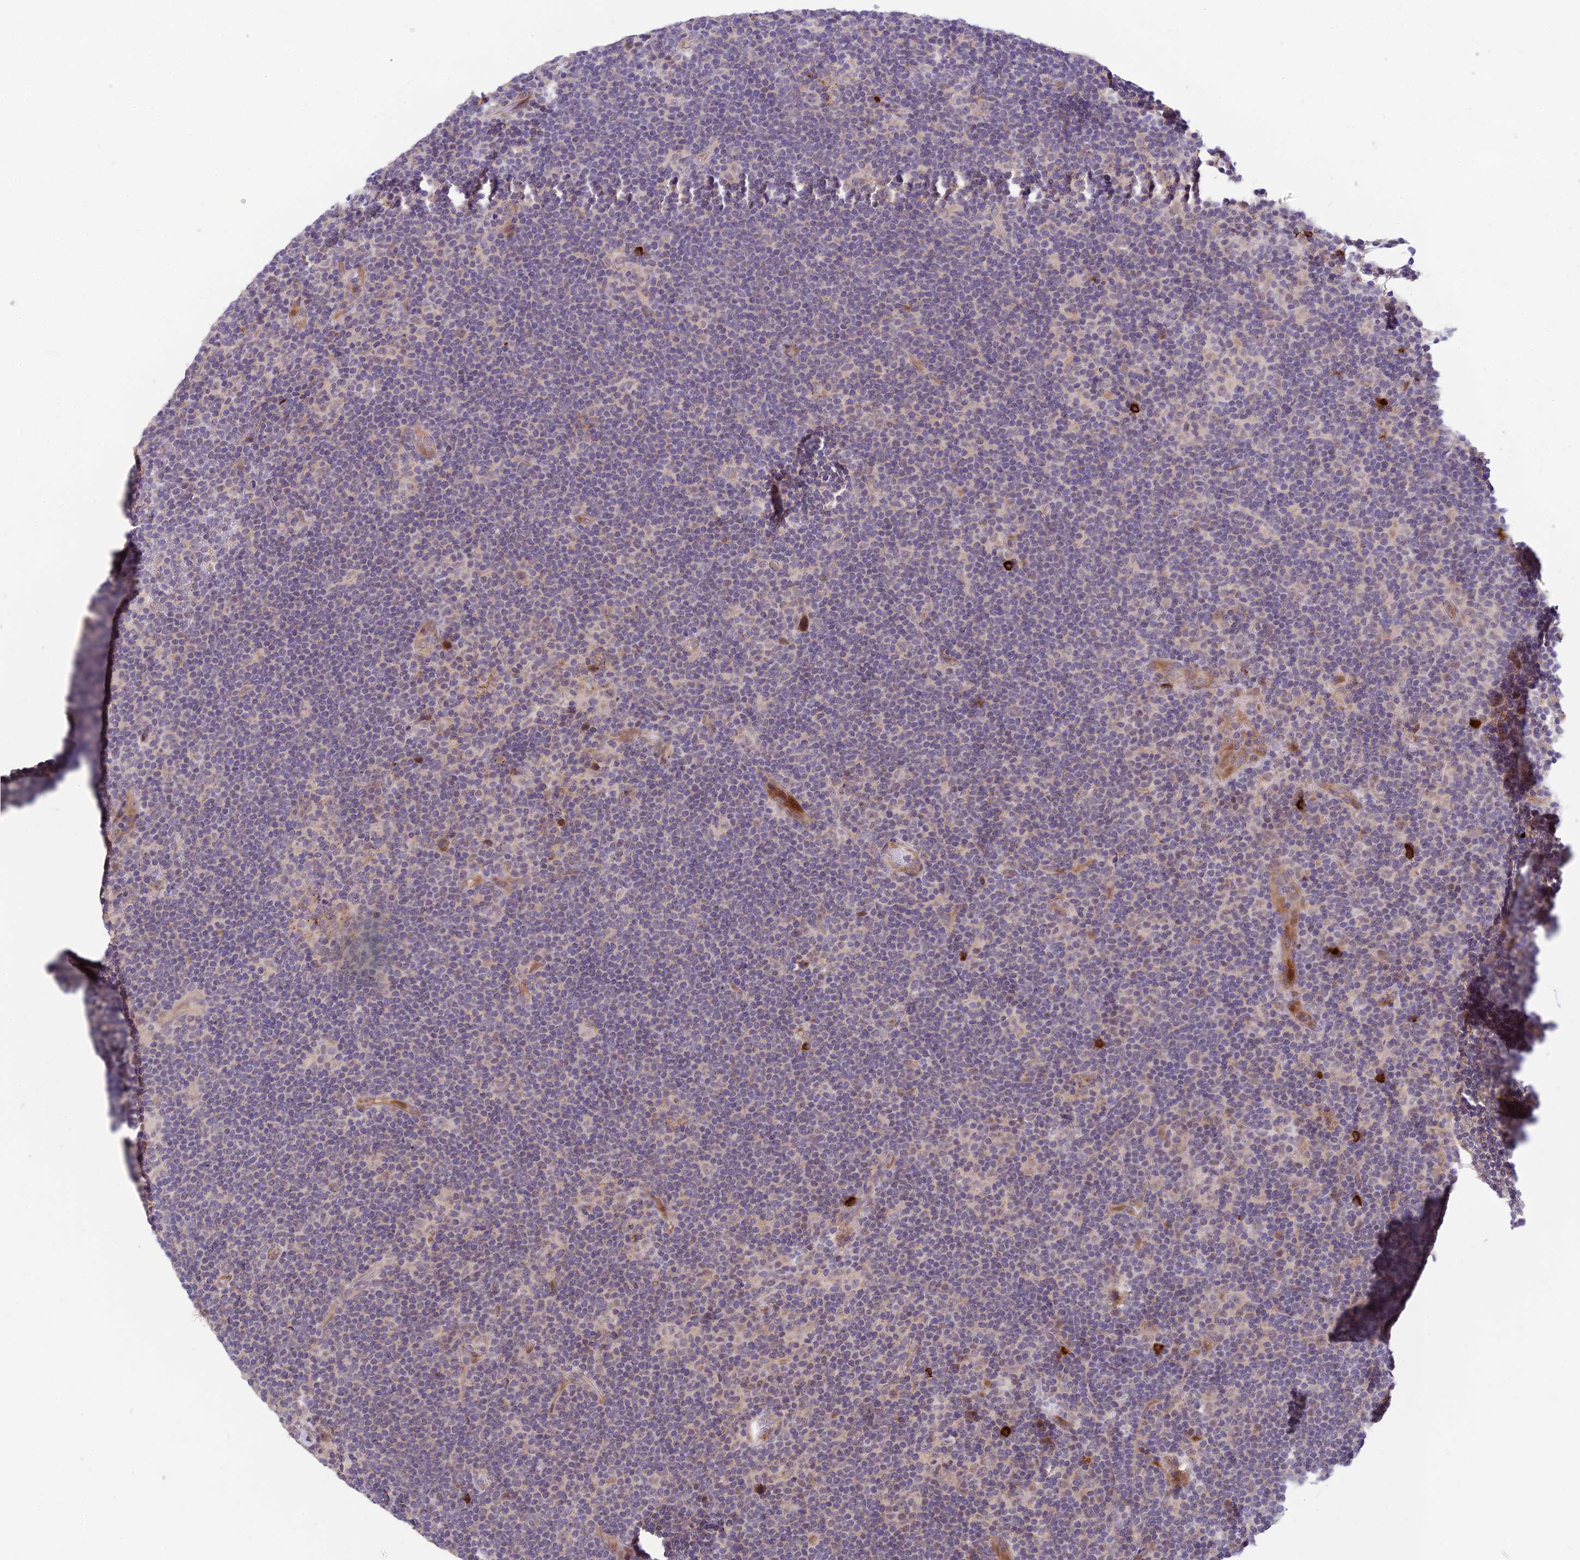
{"staining": {"intensity": "negative", "quantity": "none", "location": "none"}, "tissue": "lymphoma", "cell_type": "Tumor cells", "image_type": "cancer", "snomed": [{"axis": "morphology", "description": "Hodgkin's disease, NOS"}, {"axis": "topography", "description": "Lymph node"}], "caption": "Immunohistochemistry histopathology image of lymphoma stained for a protein (brown), which reveals no positivity in tumor cells.", "gene": "ASPDH", "patient": {"sex": "female", "age": 57}}